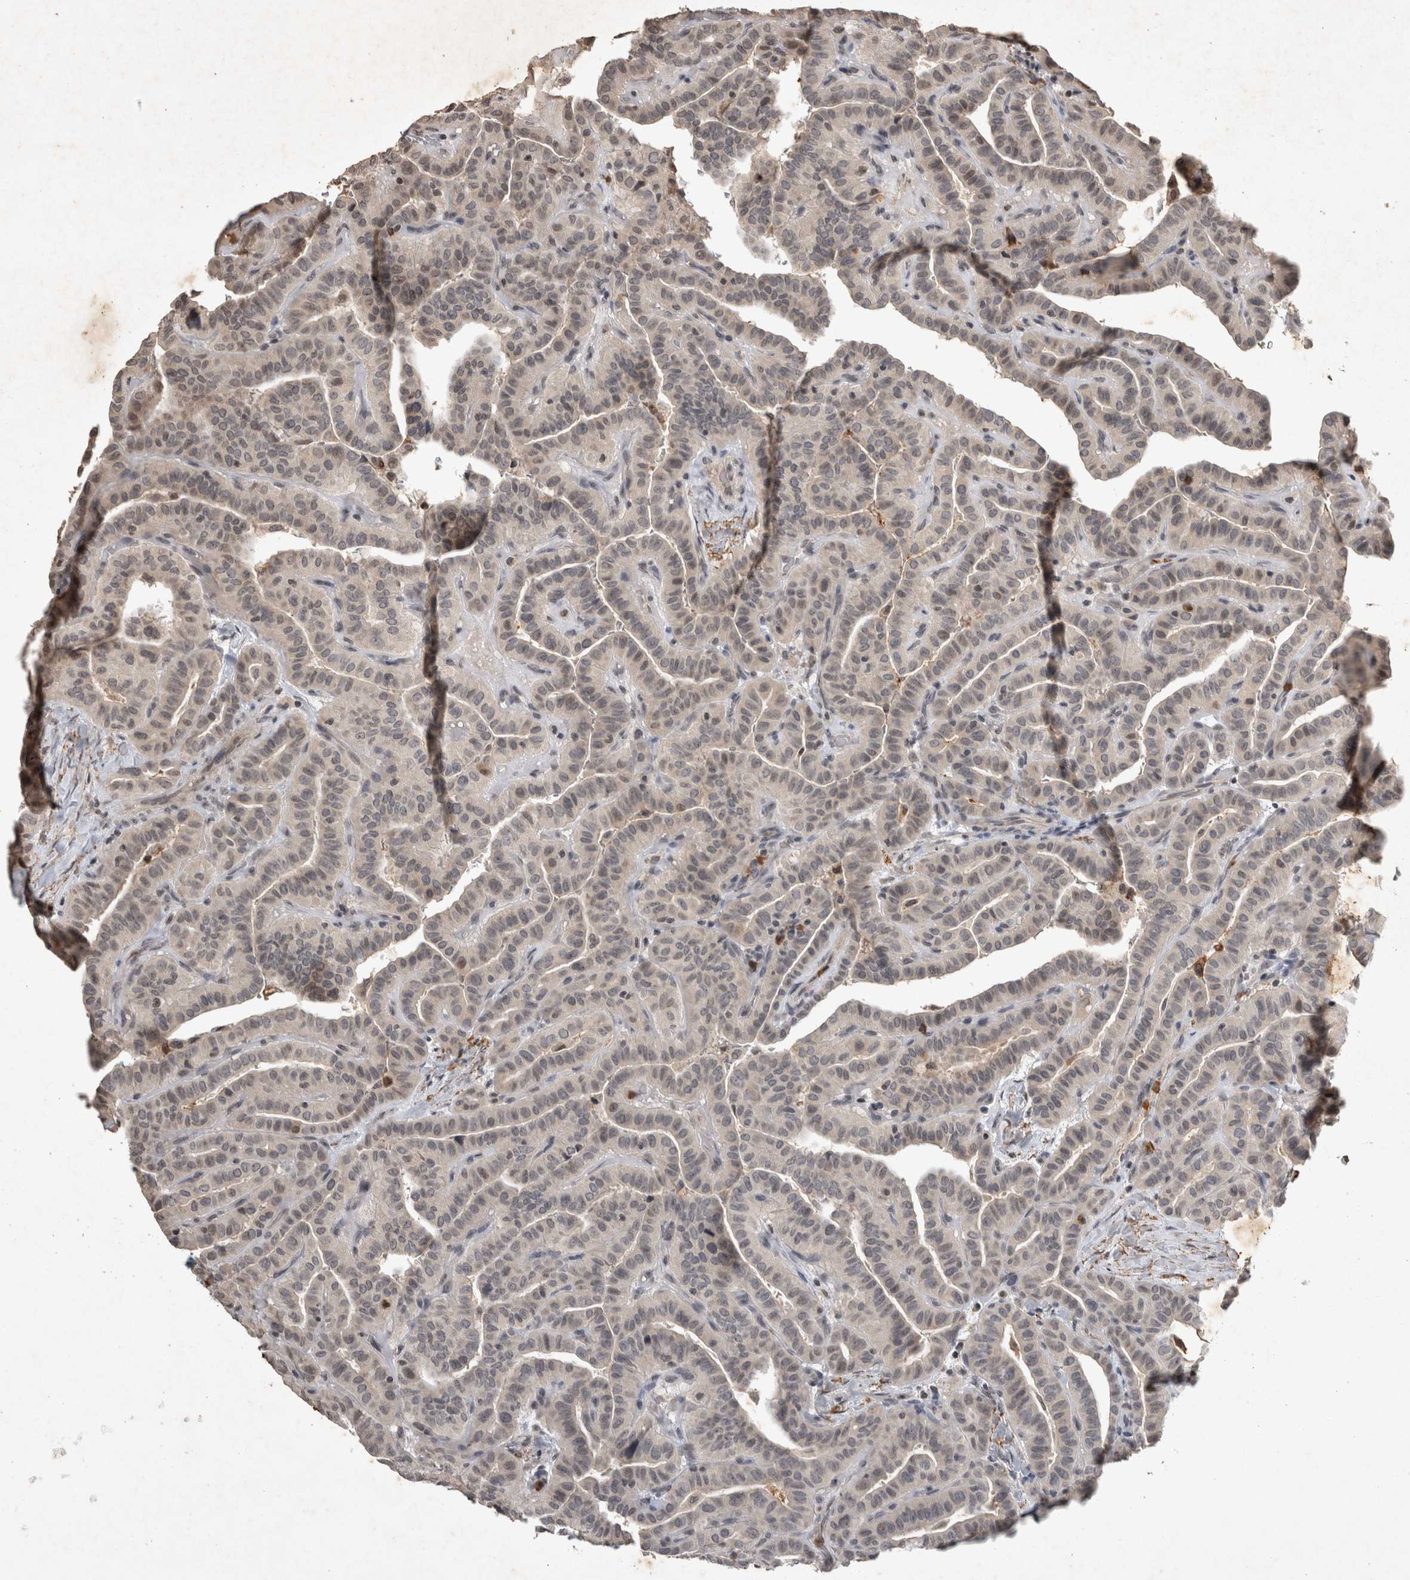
{"staining": {"intensity": "negative", "quantity": "none", "location": "none"}, "tissue": "thyroid cancer", "cell_type": "Tumor cells", "image_type": "cancer", "snomed": [{"axis": "morphology", "description": "Papillary adenocarcinoma, NOS"}, {"axis": "topography", "description": "Thyroid gland"}], "caption": "DAB (3,3'-diaminobenzidine) immunohistochemical staining of thyroid cancer (papillary adenocarcinoma) exhibits no significant expression in tumor cells.", "gene": "HRK", "patient": {"sex": "male", "age": 77}}